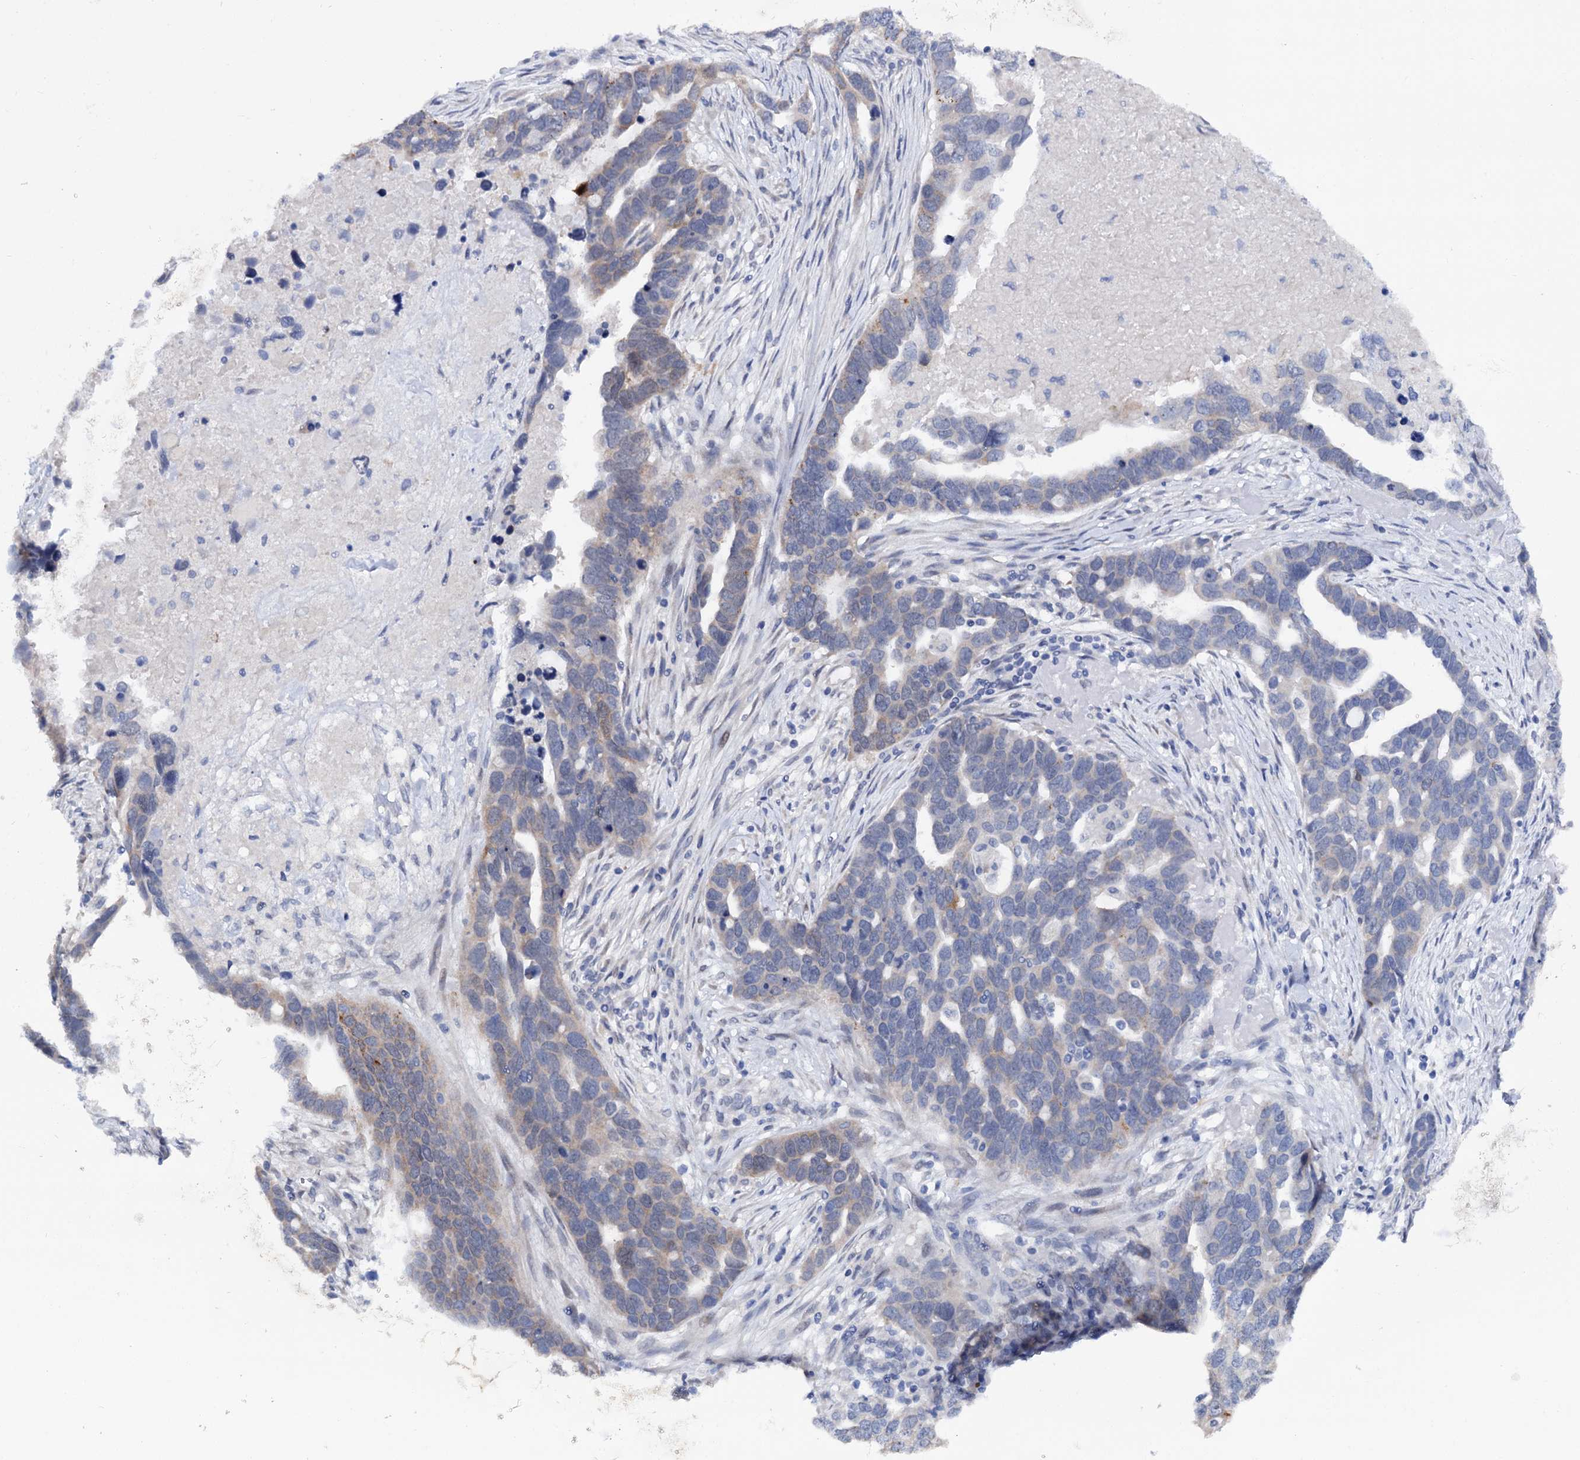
{"staining": {"intensity": "weak", "quantity": "<25%", "location": "cytoplasmic/membranous"}, "tissue": "ovarian cancer", "cell_type": "Tumor cells", "image_type": "cancer", "snomed": [{"axis": "morphology", "description": "Cystadenocarcinoma, serous, NOS"}, {"axis": "topography", "description": "Ovary"}], "caption": "Tumor cells show no significant positivity in ovarian serous cystadenocarcinoma. (Immunohistochemistry, brightfield microscopy, high magnification).", "gene": "CAPRIN2", "patient": {"sex": "female", "age": 54}}